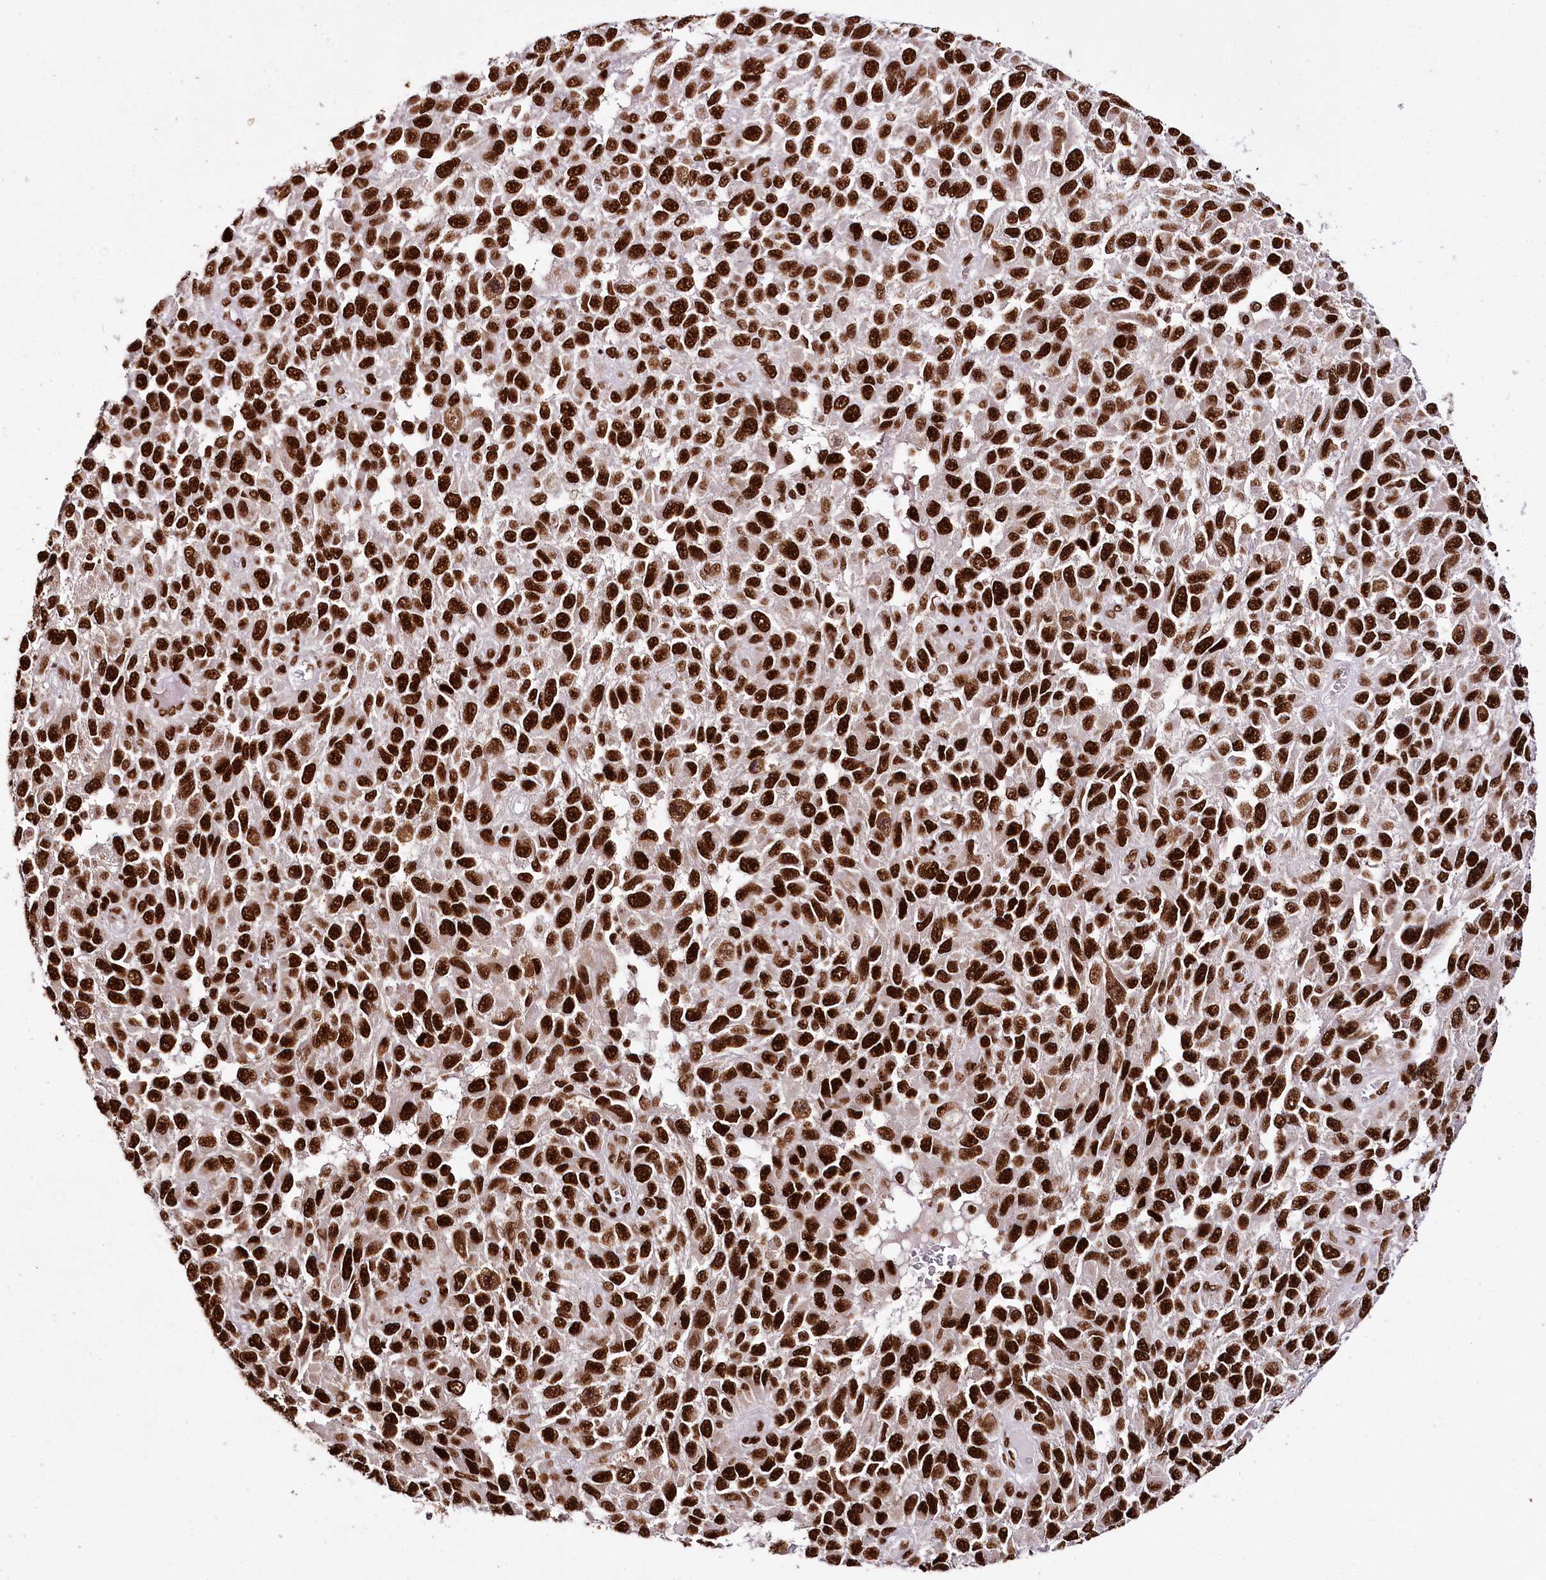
{"staining": {"intensity": "strong", "quantity": ">75%", "location": "nuclear"}, "tissue": "melanoma", "cell_type": "Tumor cells", "image_type": "cancer", "snomed": [{"axis": "morphology", "description": "Normal tissue, NOS"}, {"axis": "morphology", "description": "Malignant melanoma, NOS"}, {"axis": "topography", "description": "Skin"}], "caption": "This micrograph demonstrates immunohistochemistry (IHC) staining of human melanoma, with high strong nuclear expression in about >75% of tumor cells.", "gene": "SMARCE1", "patient": {"sex": "female", "age": 96}}